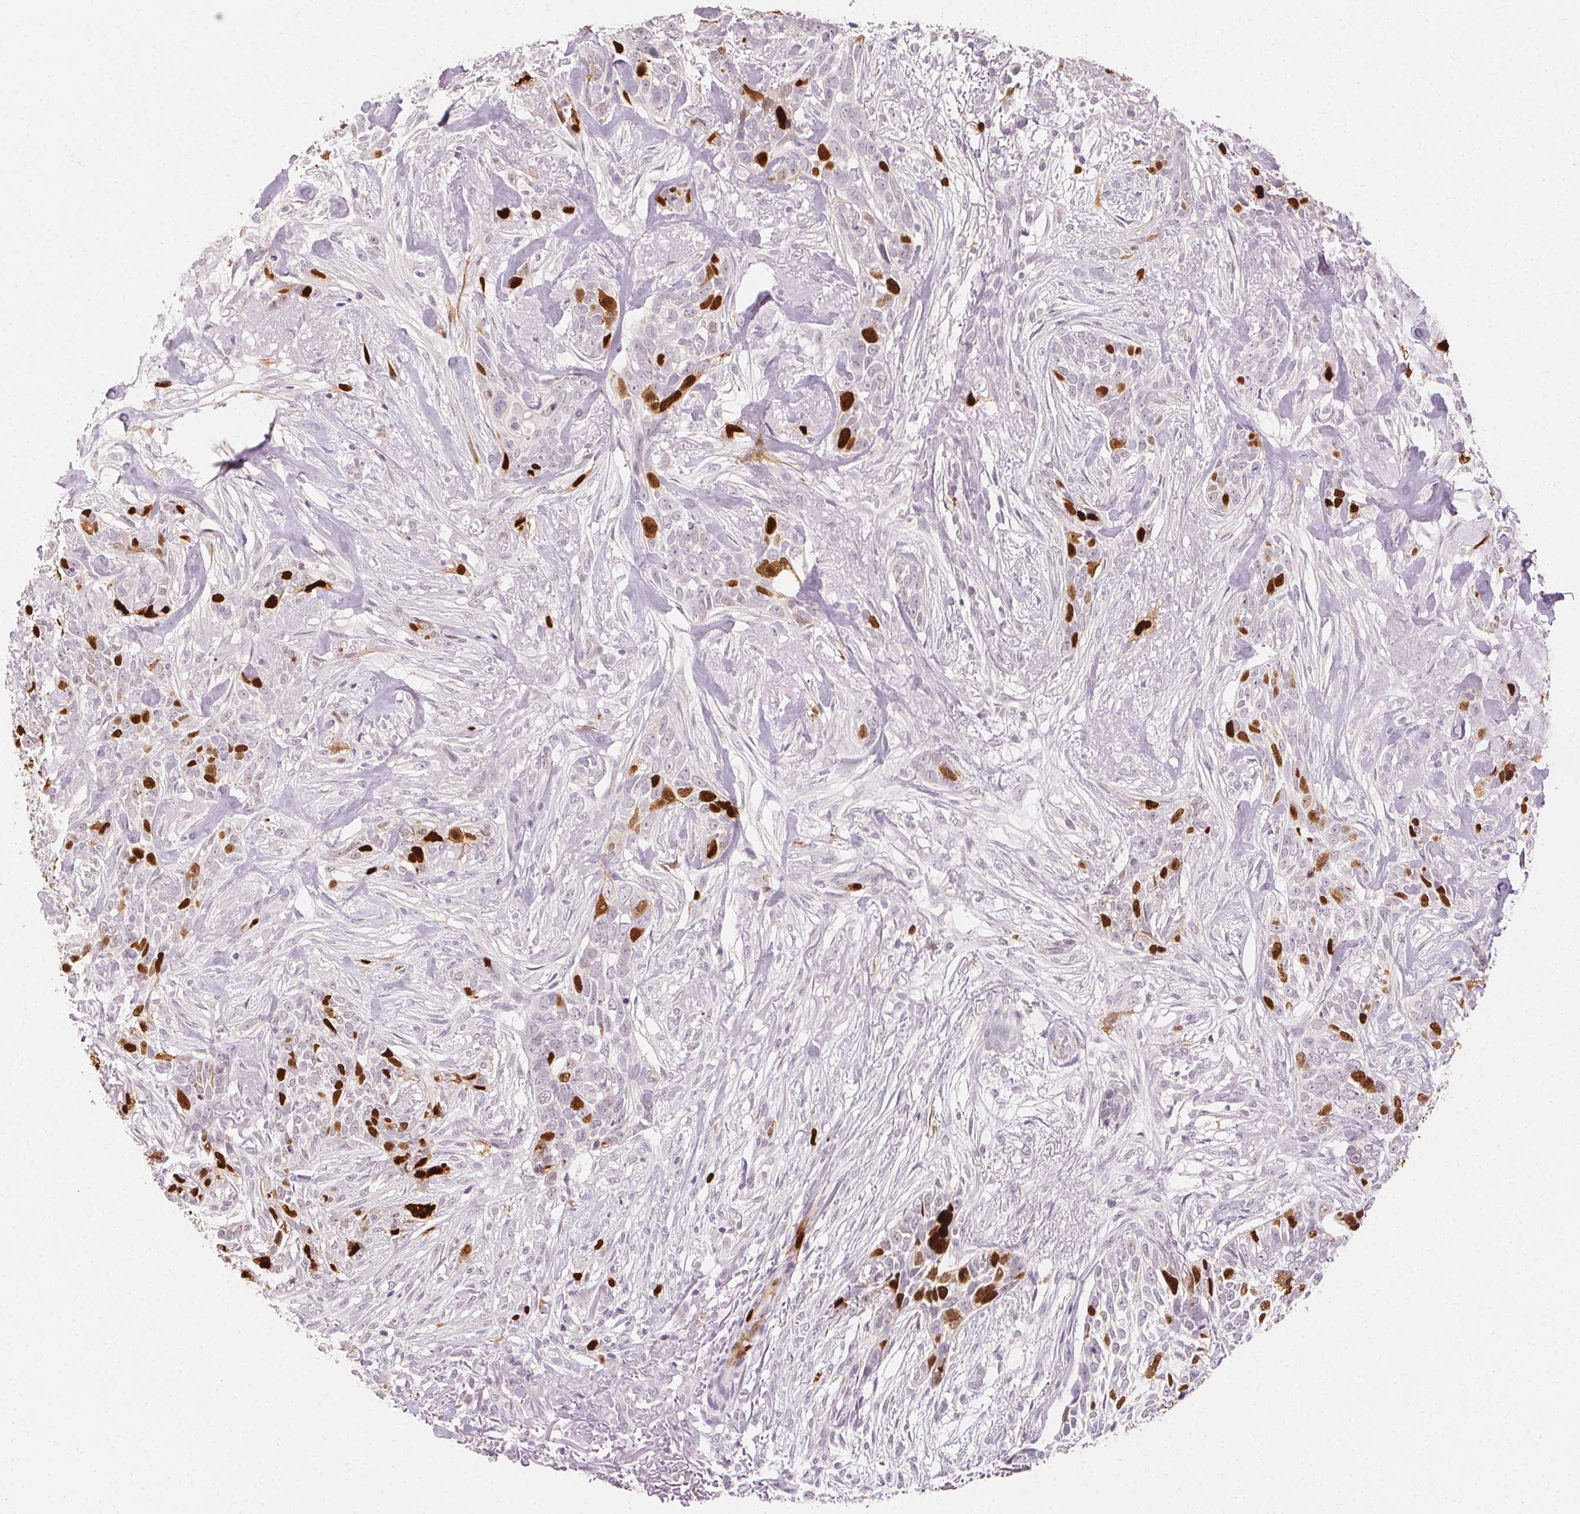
{"staining": {"intensity": "strong", "quantity": "<25%", "location": "nuclear"}, "tissue": "skin cancer", "cell_type": "Tumor cells", "image_type": "cancer", "snomed": [{"axis": "morphology", "description": "Basal cell carcinoma"}, {"axis": "topography", "description": "Skin"}], "caption": "Strong nuclear positivity is identified in approximately <25% of tumor cells in basal cell carcinoma (skin).", "gene": "ANLN", "patient": {"sex": "male", "age": 74}}